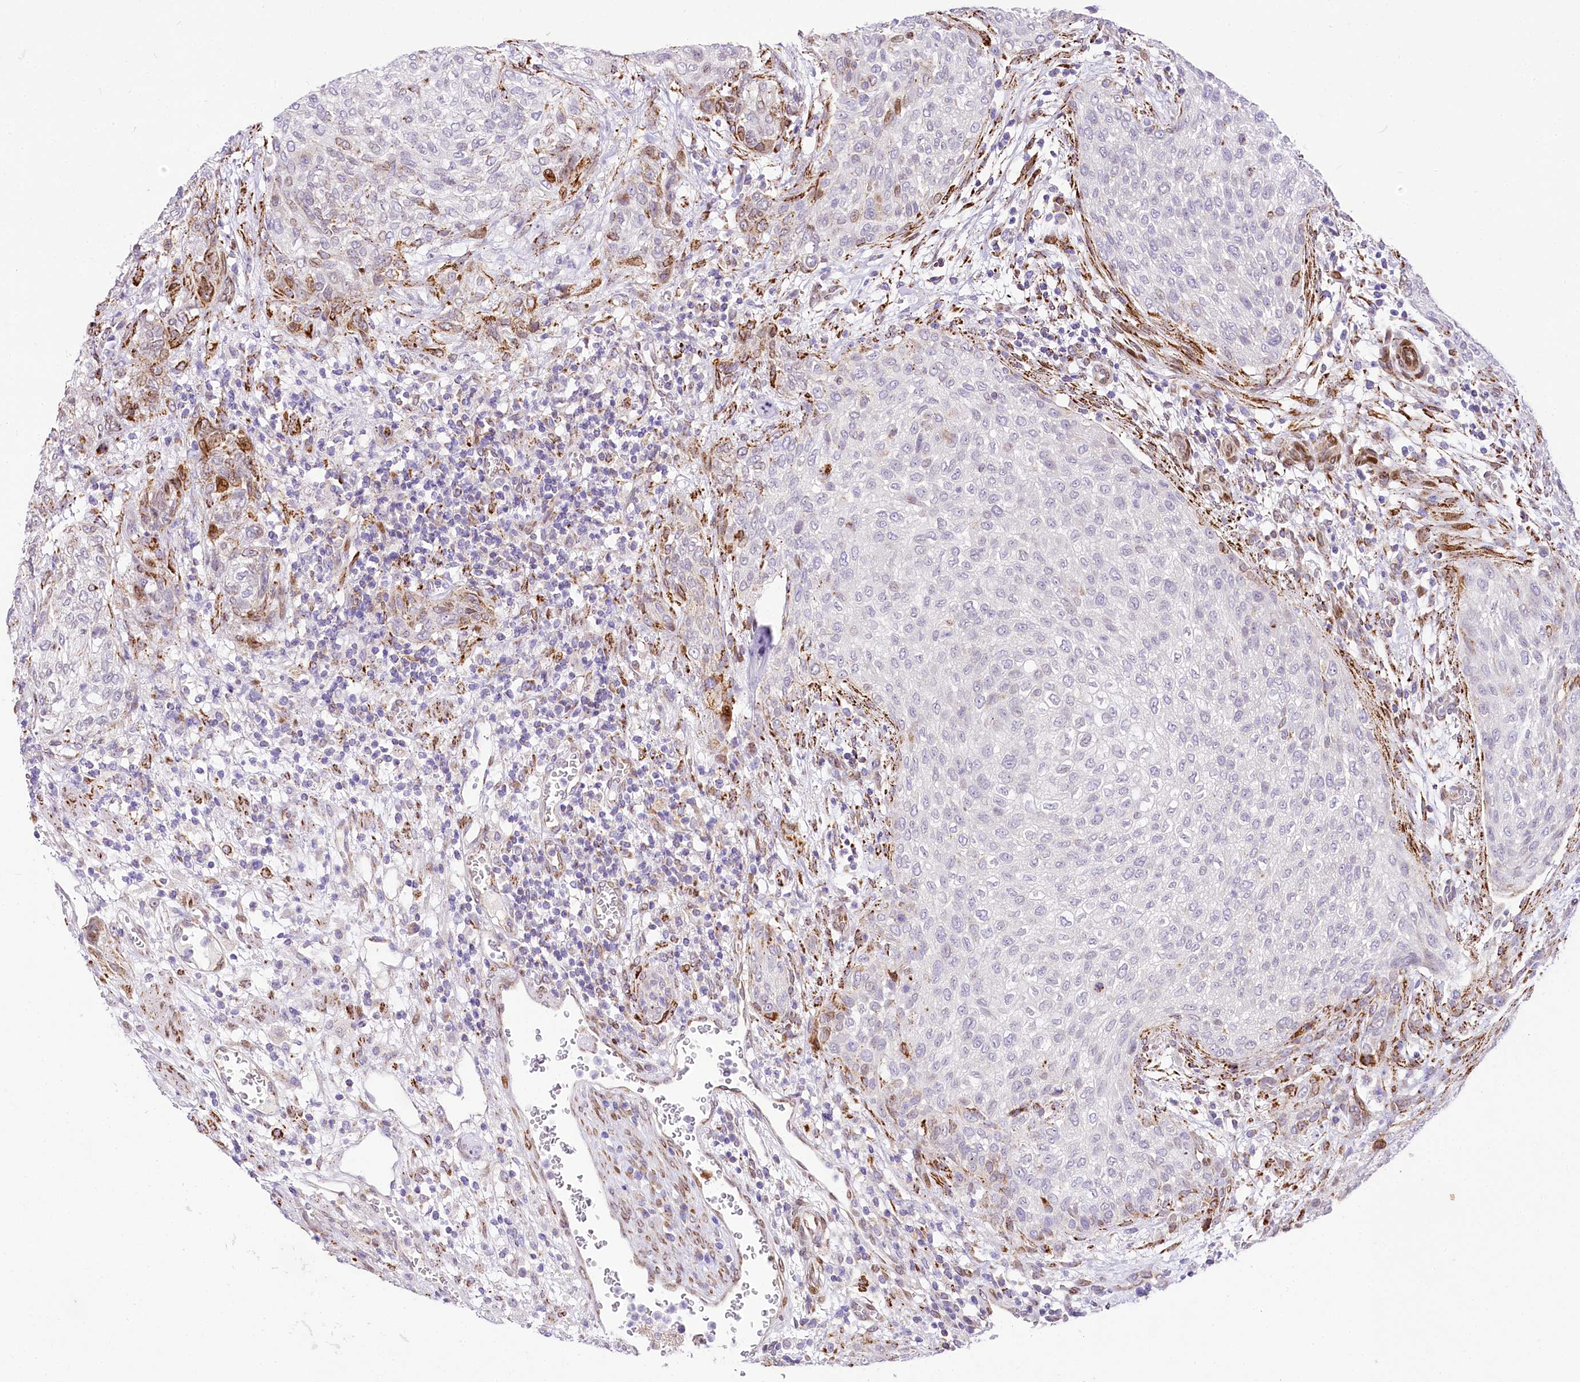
{"staining": {"intensity": "negative", "quantity": "none", "location": "none"}, "tissue": "urothelial cancer", "cell_type": "Tumor cells", "image_type": "cancer", "snomed": [{"axis": "morphology", "description": "Urothelial carcinoma, High grade"}, {"axis": "topography", "description": "Urinary bladder"}], "caption": "Urothelial cancer stained for a protein using immunohistochemistry demonstrates no expression tumor cells.", "gene": "PPIP5K2", "patient": {"sex": "male", "age": 35}}